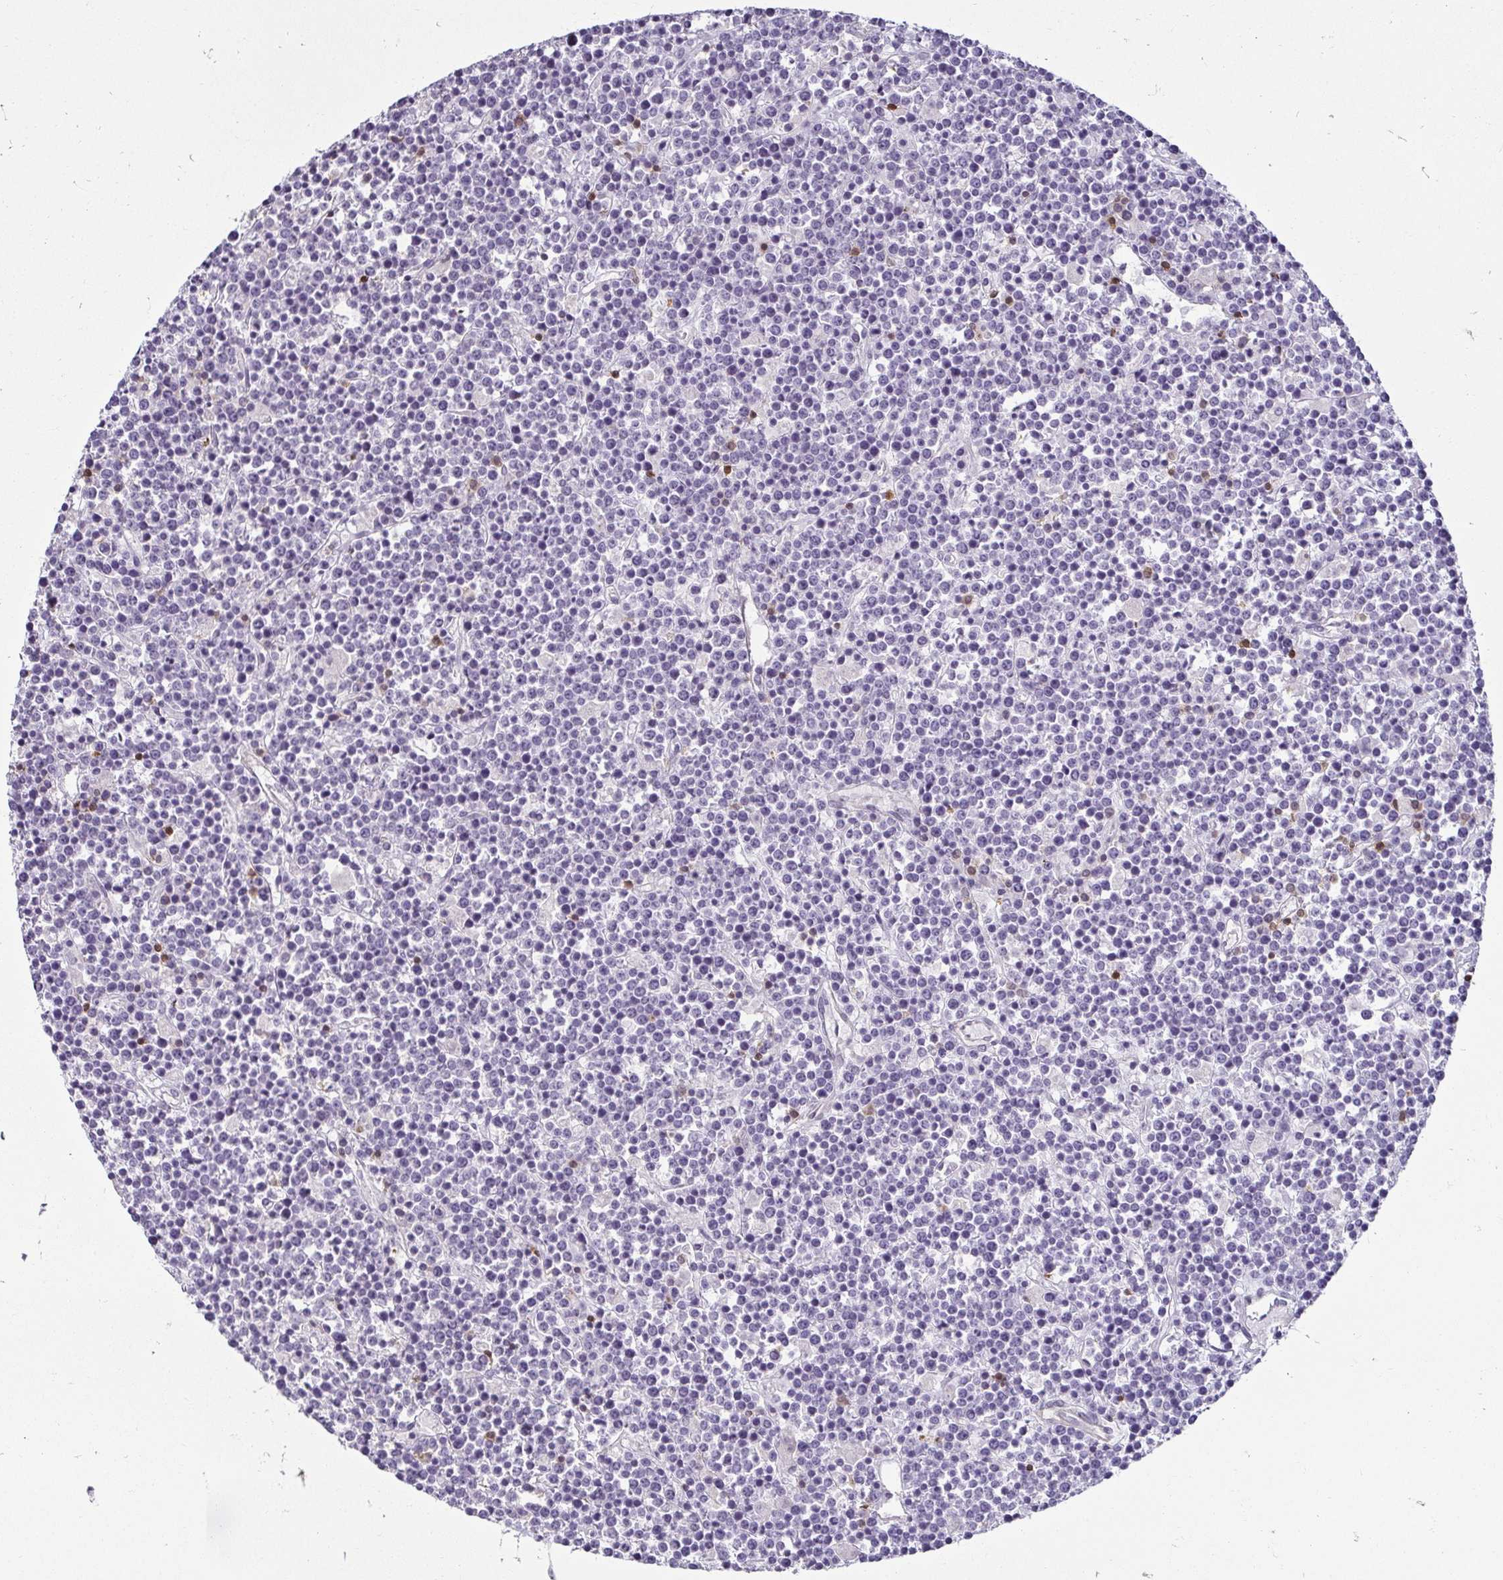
{"staining": {"intensity": "negative", "quantity": "none", "location": "none"}, "tissue": "lymphoma", "cell_type": "Tumor cells", "image_type": "cancer", "snomed": [{"axis": "morphology", "description": "Malignant lymphoma, non-Hodgkin's type, High grade"}, {"axis": "topography", "description": "Ovary"}], "caption": "This is a micrograph of immunohistochemistry staining of high-grade malignant lymphoma, non-Hodgkin's type, which shows no expression in tumor cells.", "gene": "HOPX", "patient": {"sex": "female", "age": 56}}